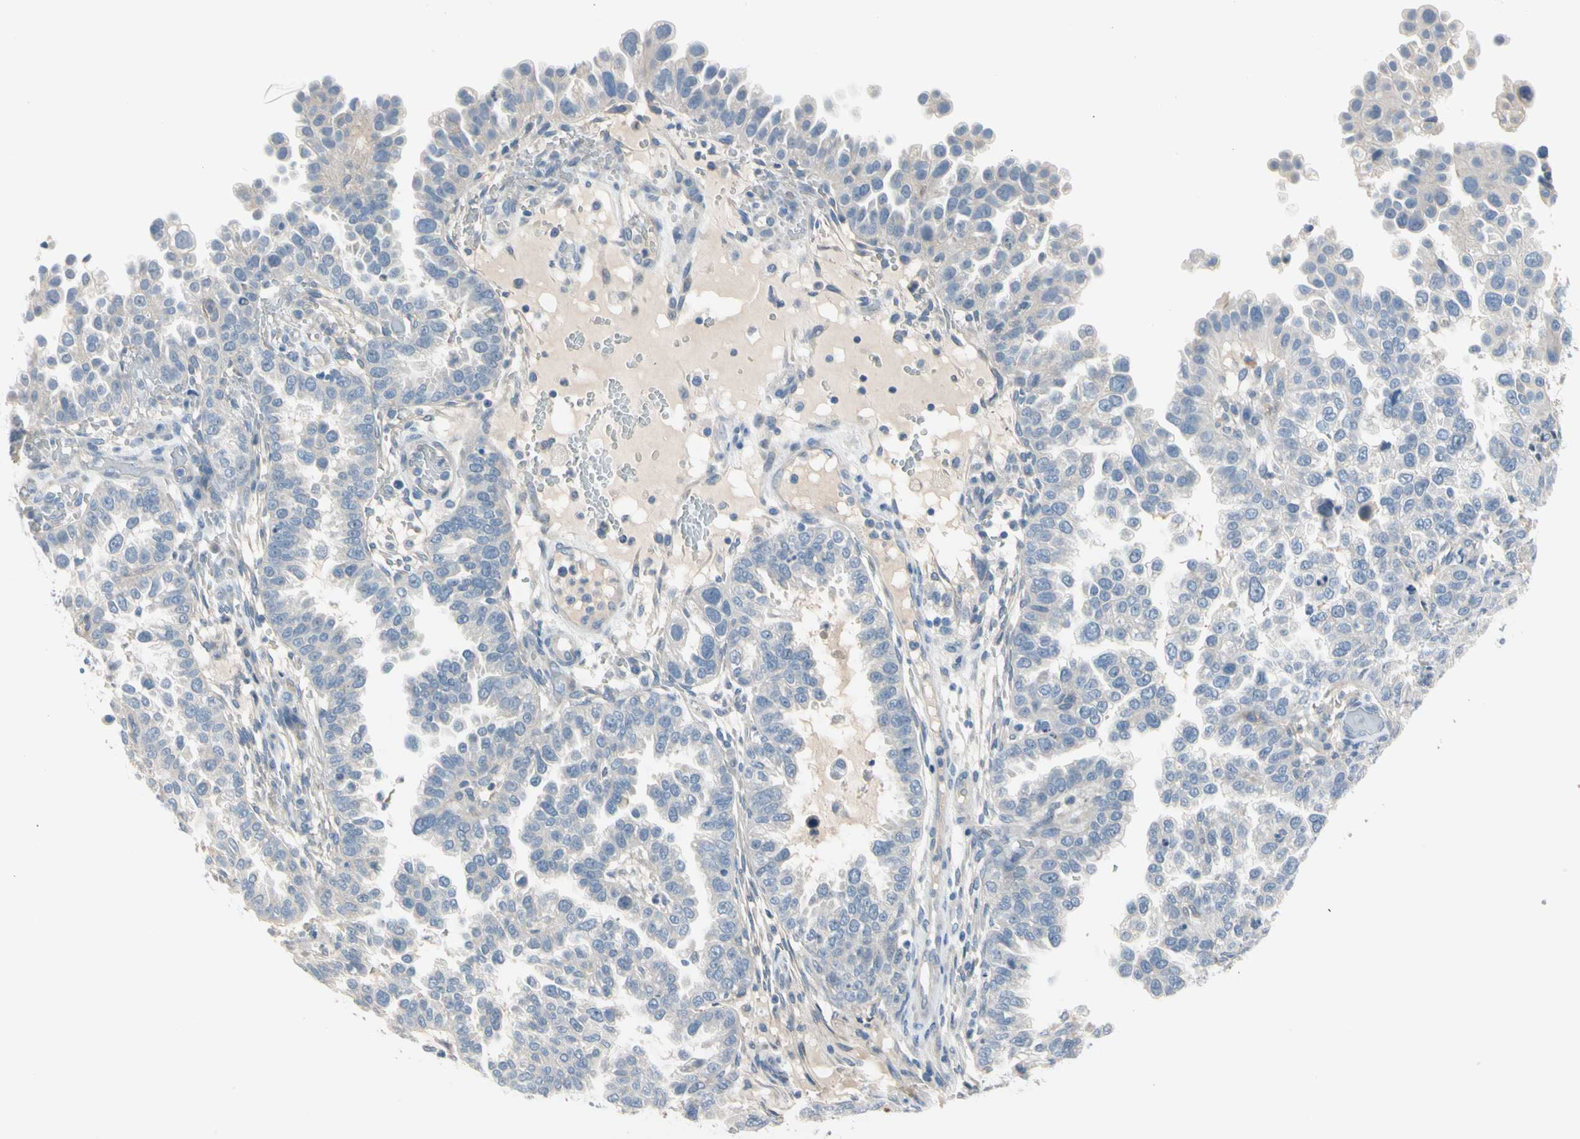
{"staining": {"intensity": "negative", "quantity": "none", "location": "none"}, "tissue": "endometrial cancer", "cell_type": "Tumor cells", "image_type": "cancer", "snomed": [{"axis": "morphology", "description": "Adenocarcinoma, NOS"}, {"axis": "topography", "description": "Endometrium"}], "caption": "Human adenocarcinoma (endometrial) stained for a protein using immunohistochemistry reveals no staining in tumor cells.", "gene": "MARK1", "patient": {"sex": "female", "age": 85}}